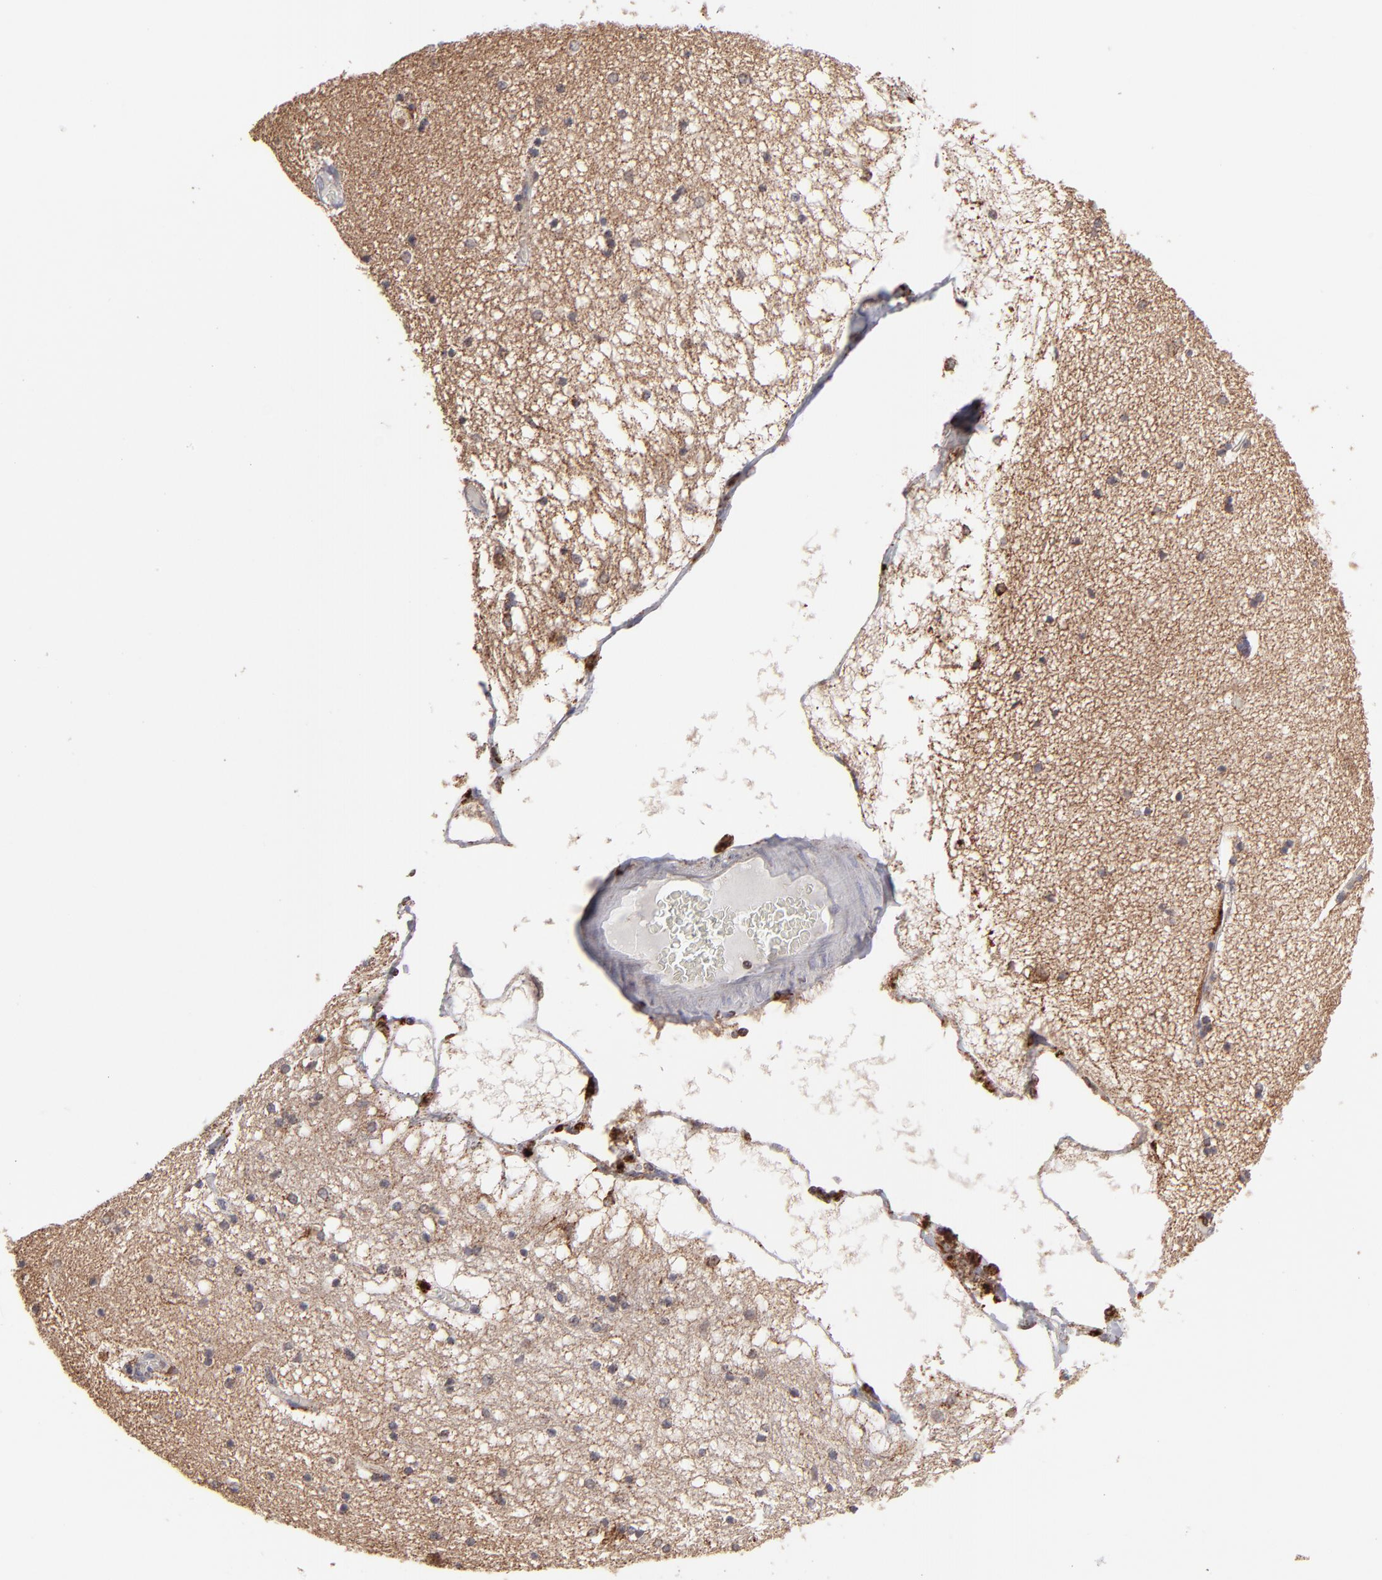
{"staining": {"intensity": "weak", "quantity": "<25%", "location": "nuclear"}, "tissue": "hippocampus", "cell_type": "Glial cells", "image_type": "normal", "snomed": [{"axis": "morphology", "description": "Normal tissue, NOS"}, {"axis": "topography", "description": "Hippocampus"}], "caption": "Immunohistochemistry histopathology image of benign hippocampus stained for a protein (brown), which exhibits no positivity in glial cells.", "gene": "SLC15A1", "patient": {"sex": "female", "age": 54}}